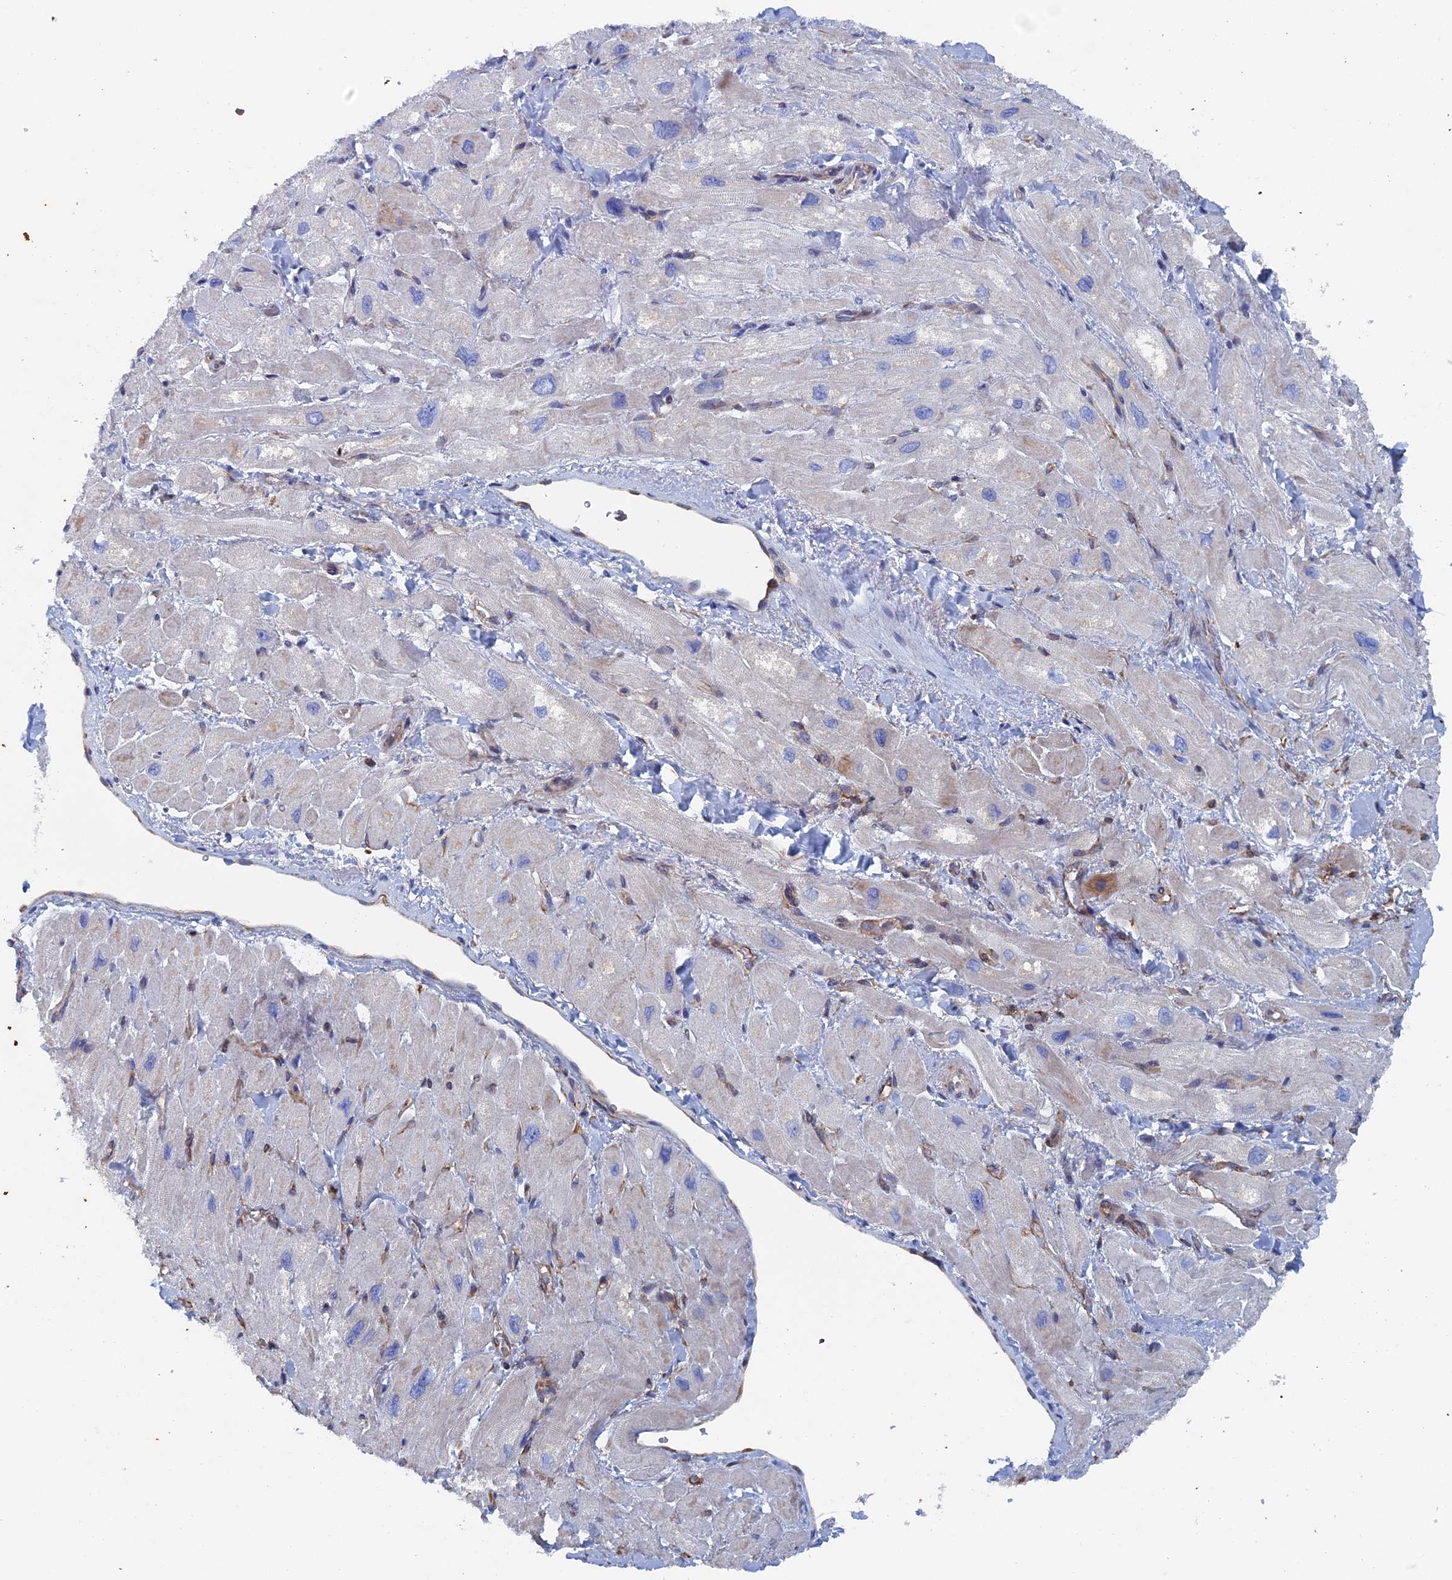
{"staining": {"intensity": "negative", "quantity": "none", "location": "none"}, "tissue": "heart muscle", "cell_type": "Cardiomyocytes", "image_type": "normal", "snomed": [{"axis": "morphology", "description": "Normal tissue, NOS"}, {"axis": "topography", "description": "Heart"}], "caption": "Immunohistochemistry (IHC) of benign heart muscle exhibits no staining in cardiomyocytes. (Stains: DAB IHC with hematoxylin counter stain, Microscopy: brightfield microscopy at high magnification).", "gene": "COG7", "patient": {"sex": "male", "age": 65}}